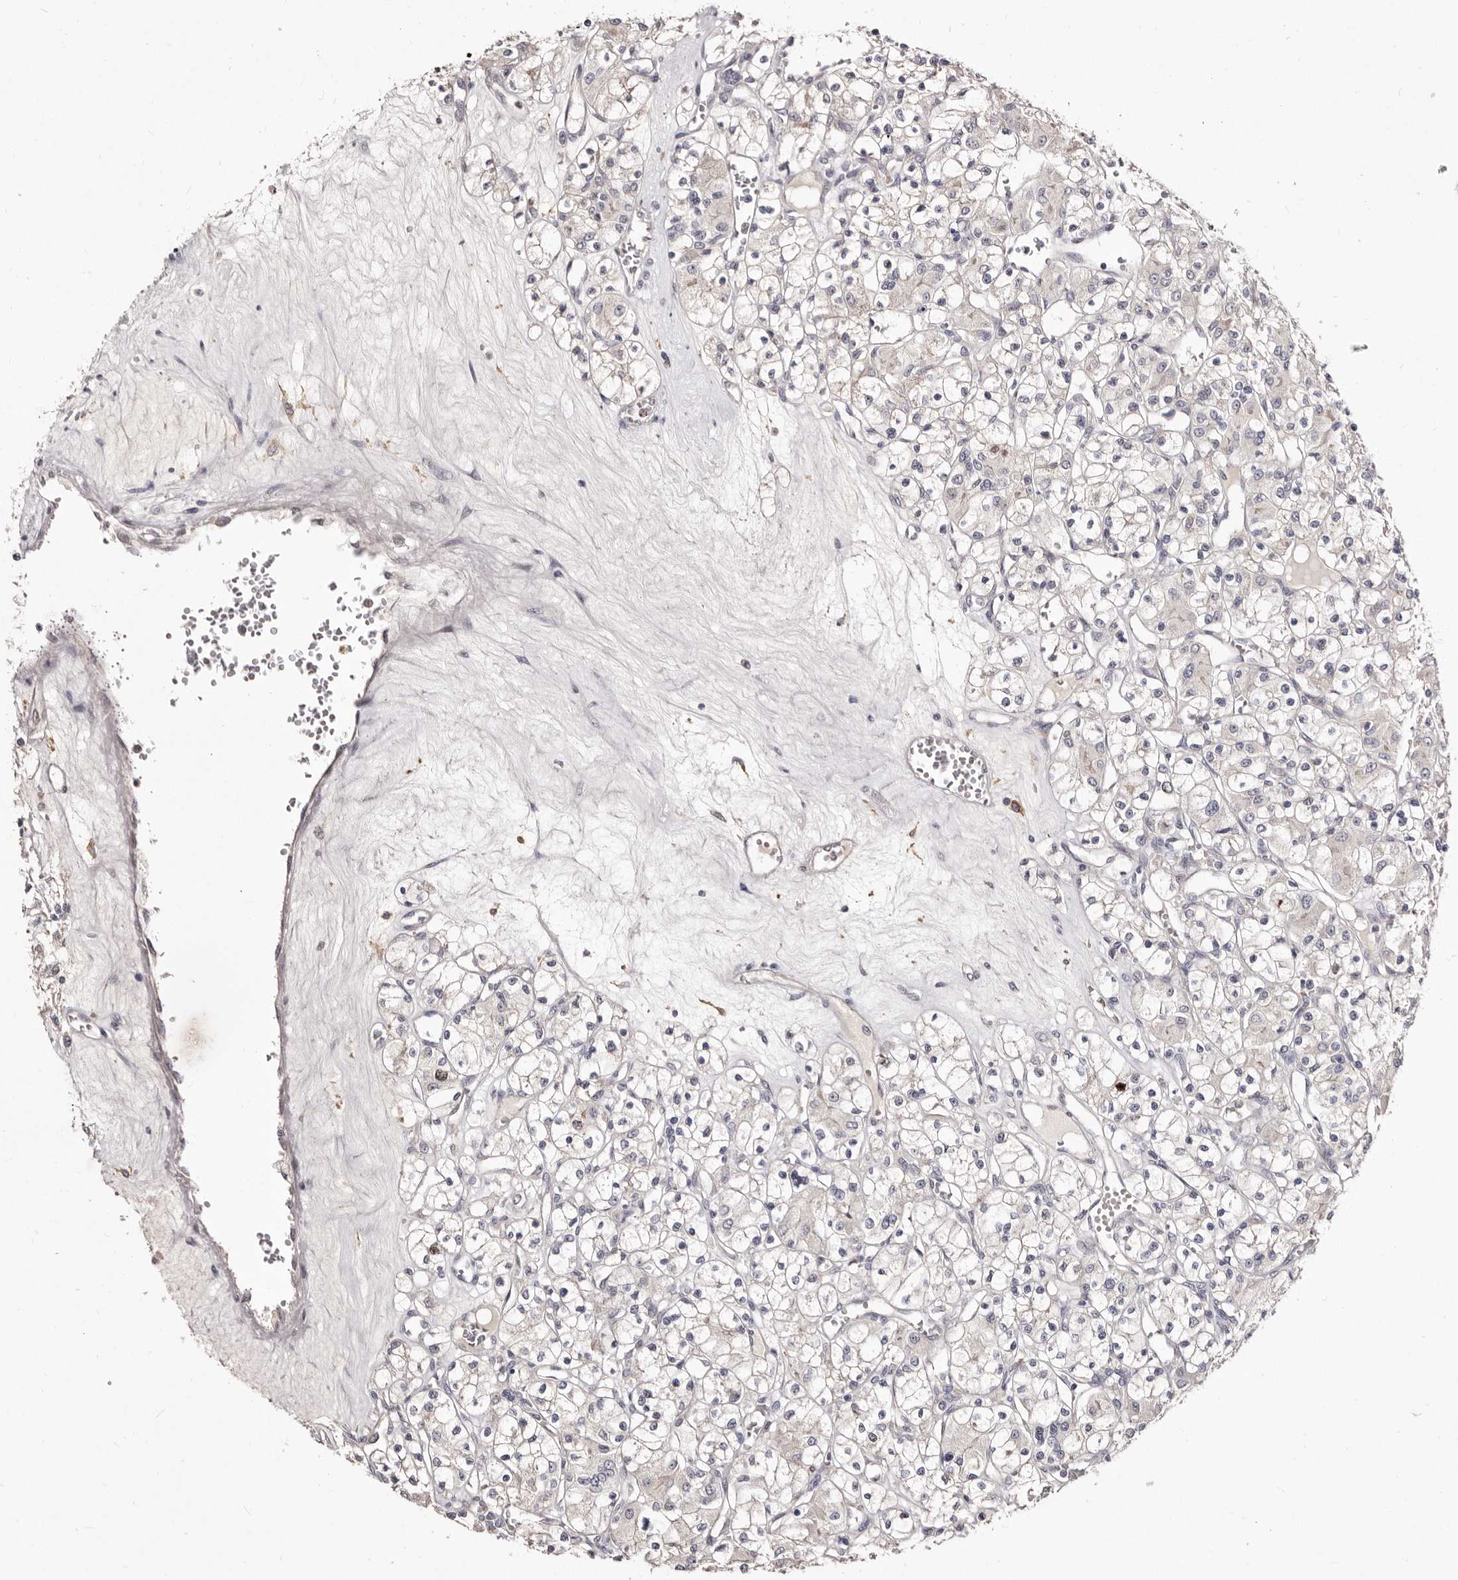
{"staining": {"intensity": "negative", "quantity": "none", "location": "none"}, "tissue": "renal cancer", "cell_type": "Tumor cells", "image_type": "cancer", "snomed": [{"axis": "morphology", "description": "Adenocarcinoma, NOS"}, {"axis": "topography", "description": "Kidney"}], "caption": "This is a micrograph of IHC staining of renal adenocarcinoma, which shows no positivity in tumor cells. (Brightfield microscopy of DAB (3,3'-diaminobenzidine) immunohistochemistry (IHC) at high magnification).", "gene": "CDCA8", "patient": {"sex": "female", "age": 59}}